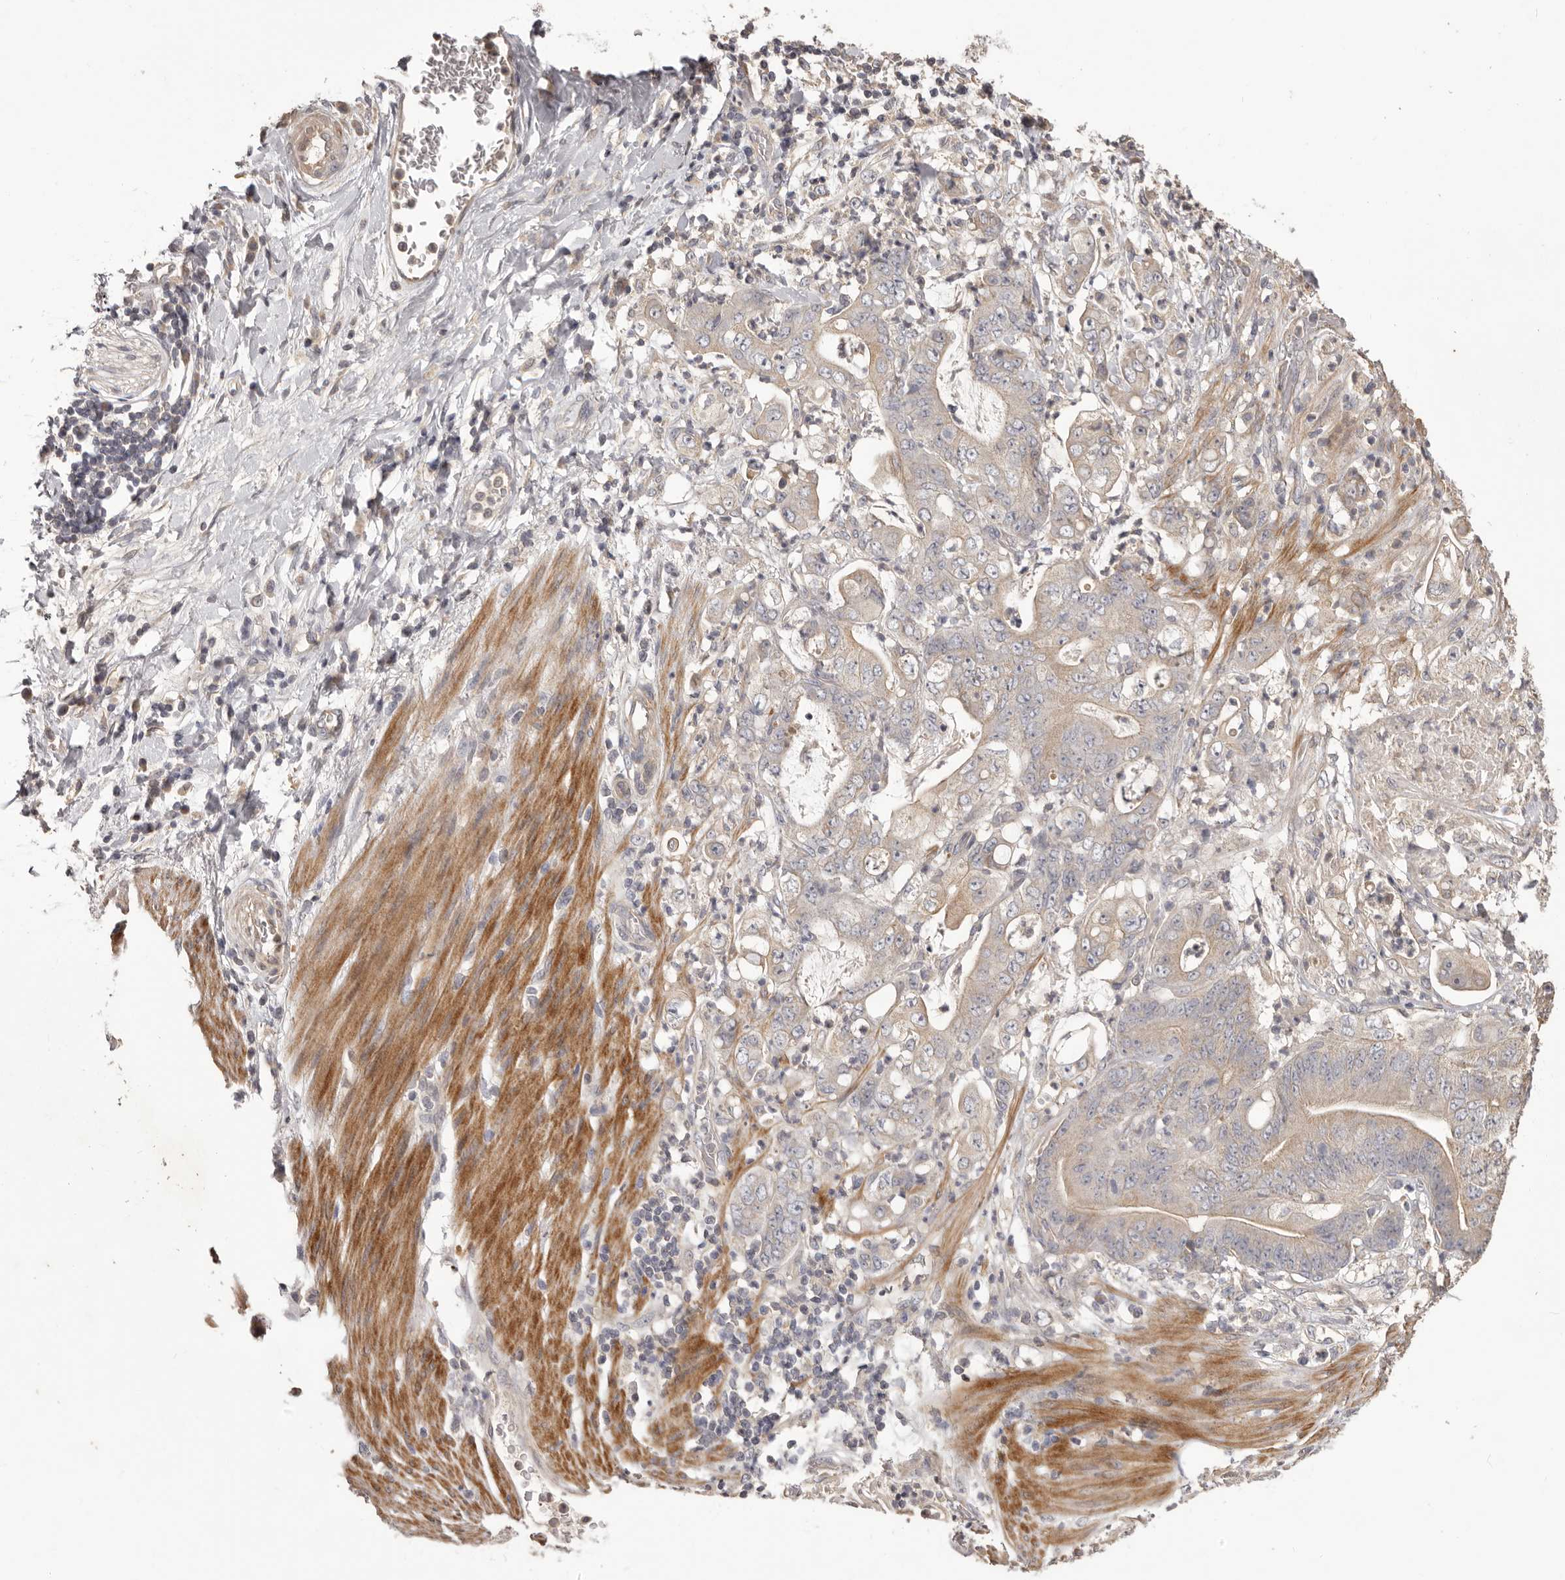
{"staining": {"intensity": "weak", "quantity": "<25%", "location": "cytoplasmic/membranous"}, "tissue": "stomach cancer", "cell_type": "Tumor cells", "image_type": "cancer", "snomed": [{"axis": "morphology", "description": "Adenocarcinoma, NOS"}, {"axis": "topography", "description": "Stomach"}], "caption": "Immunohistochemistry photomicrograph of stomach cancer (adenocarcinoma) stained for a protein (brown), which reveals no expression in tumor cells.", "gene": "HRH1", "patient": {"sex": "female", "age": 73}}